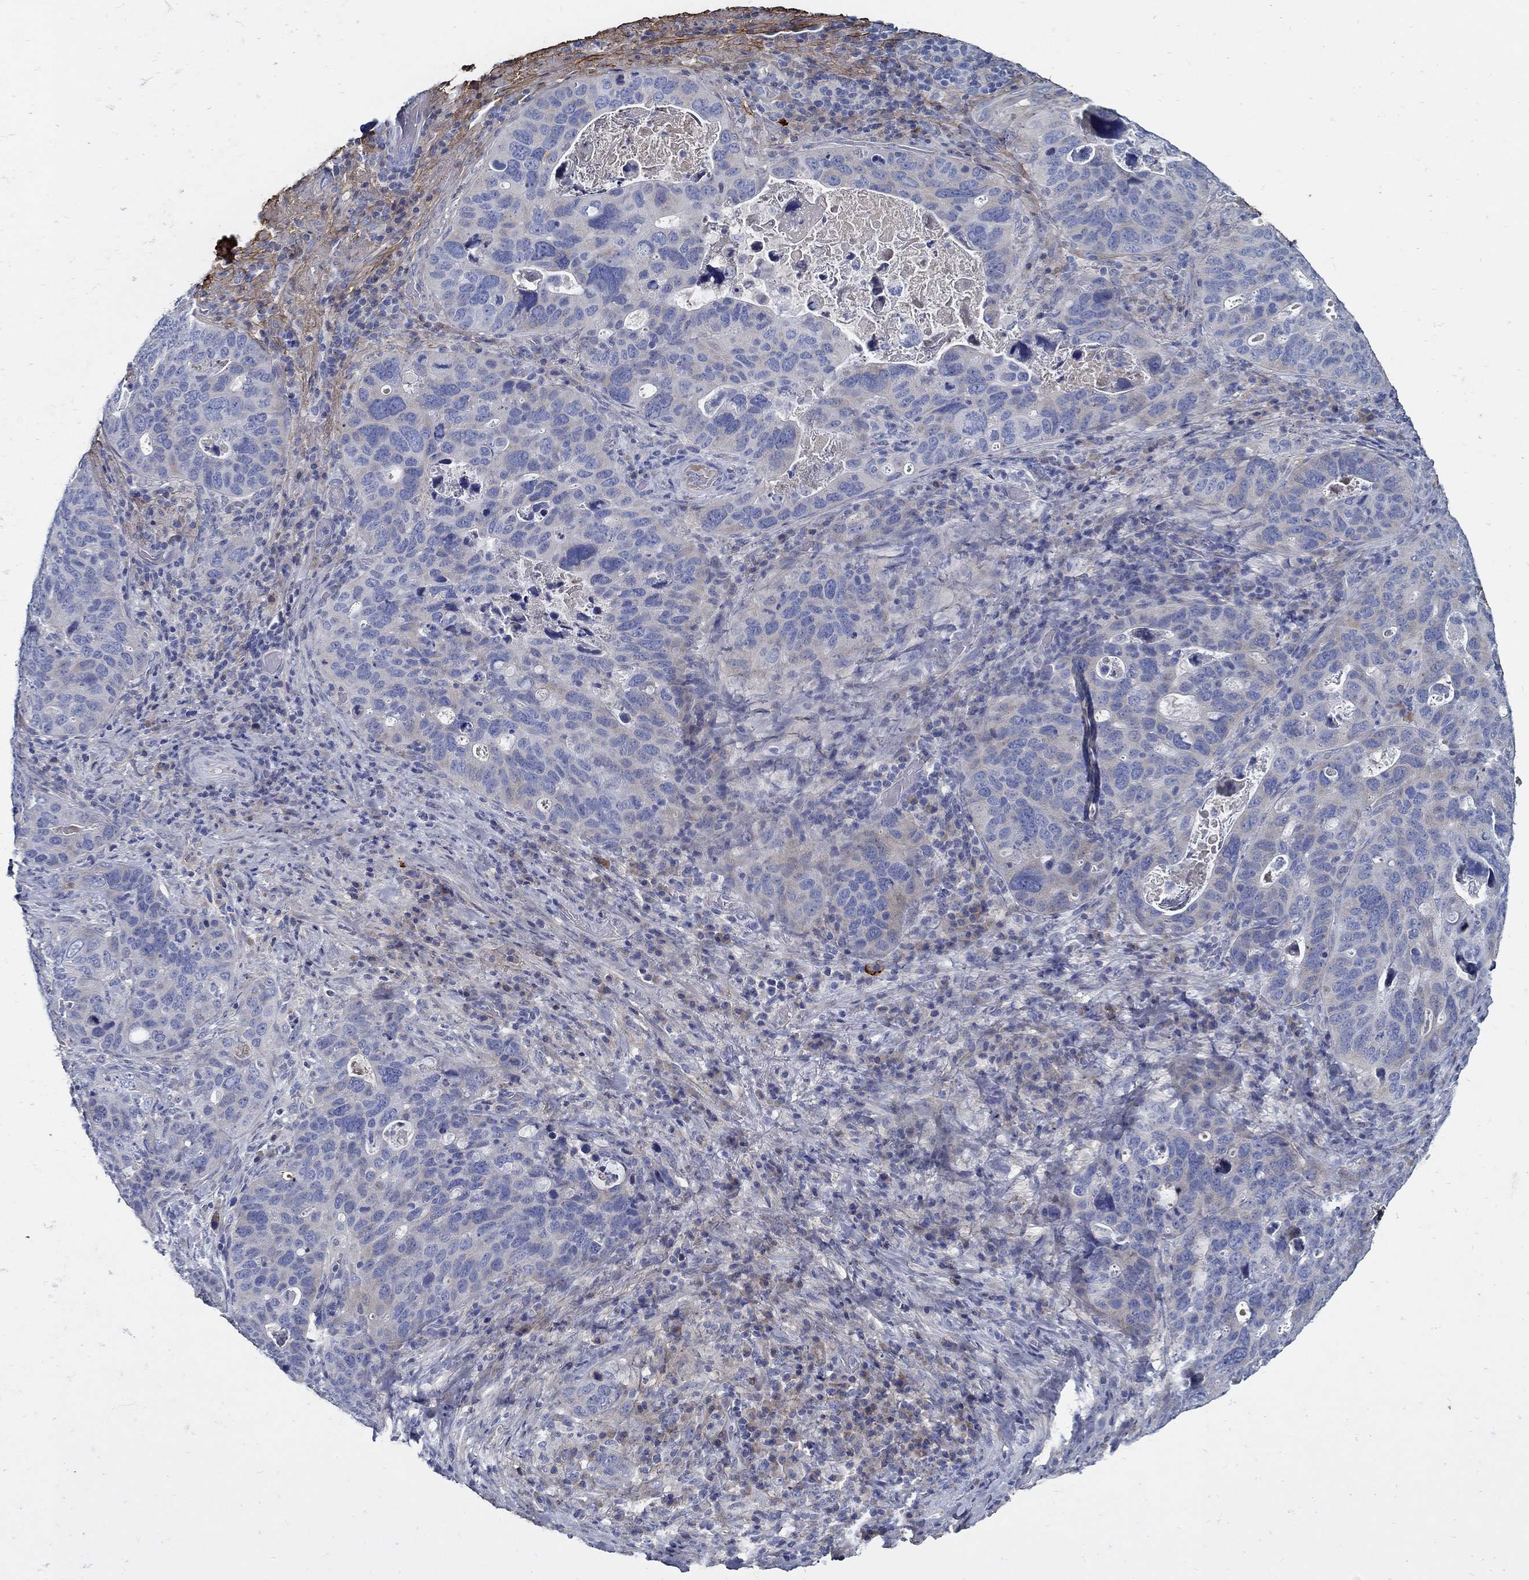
{"staining": {"intensity": "negative", "quantity": "none", "location": "none"}, "tissue": "stomach cancer", "cell_type": "Tumor cells", "image_type": "cancer", "snomed": [{"axis": "morphology", "description": "Adenocarcinoma, NOS"}, {"axis": "topography", "description": "Stomach"}], "caption": "IHC of human adenocarcinoma (stomach) exhibits no expression in tumor cells.", "gene": "TGFBI", "patient": {"sex": "male", "age": 54}}